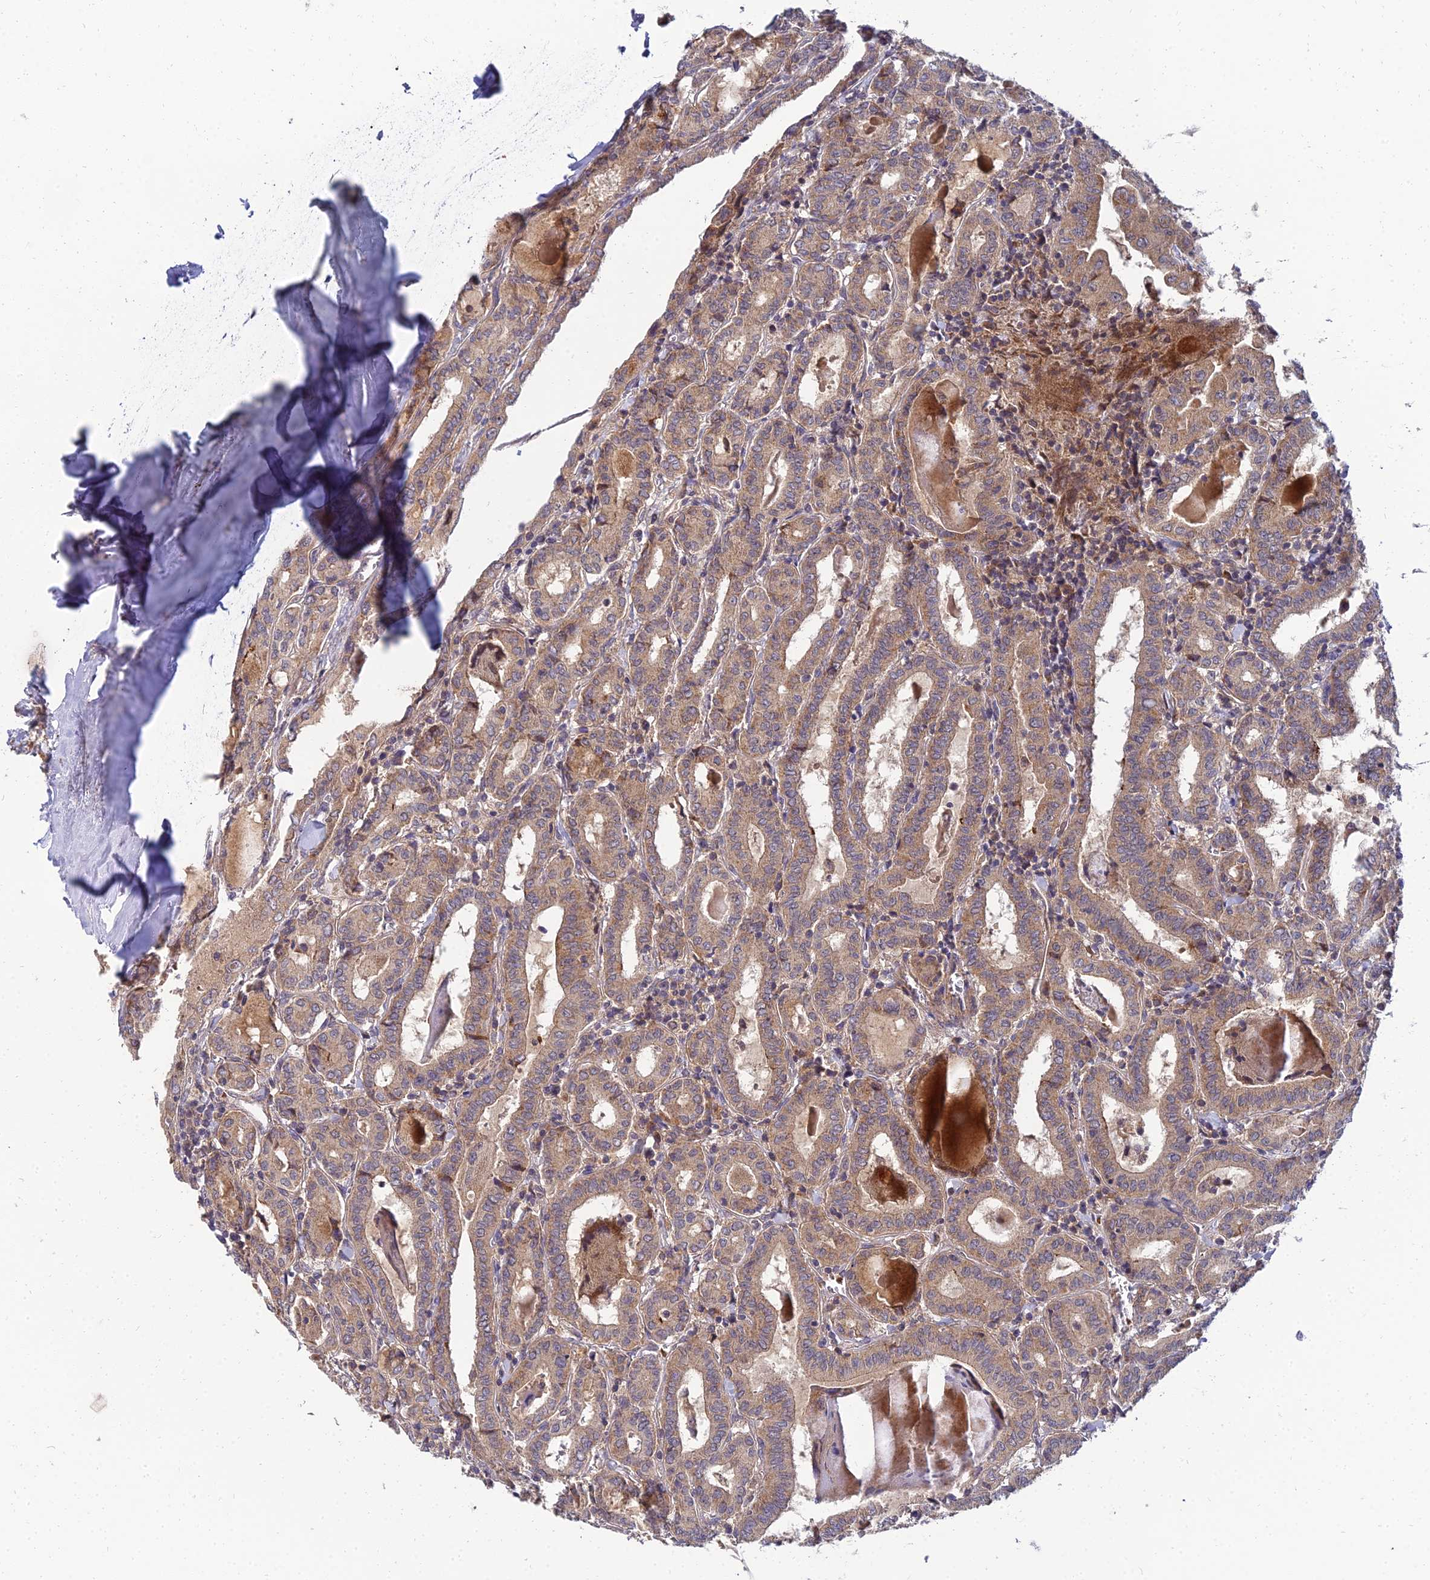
{"staining": {"intensity": "moderate", "quantity": ">75%", "location": "cytoplasmic/membranous"}, "tissue": "thyroid cancer", "cell_type": "Tumor cells", "image_type": "cancer", "snomed": [{"axis": "morphology", "description": "Papillary adenocarcinoma, NOS"}, {"axis": "topography", "description": "Thyroid gland"}], "caption": "A micrograph of thyroid cancer stained for a protein exhibits moderate cytoplasmic/membranous brown staining in tumor cells.", "gene": "NPY", "patient": {"sex": "female", "age": 72}}